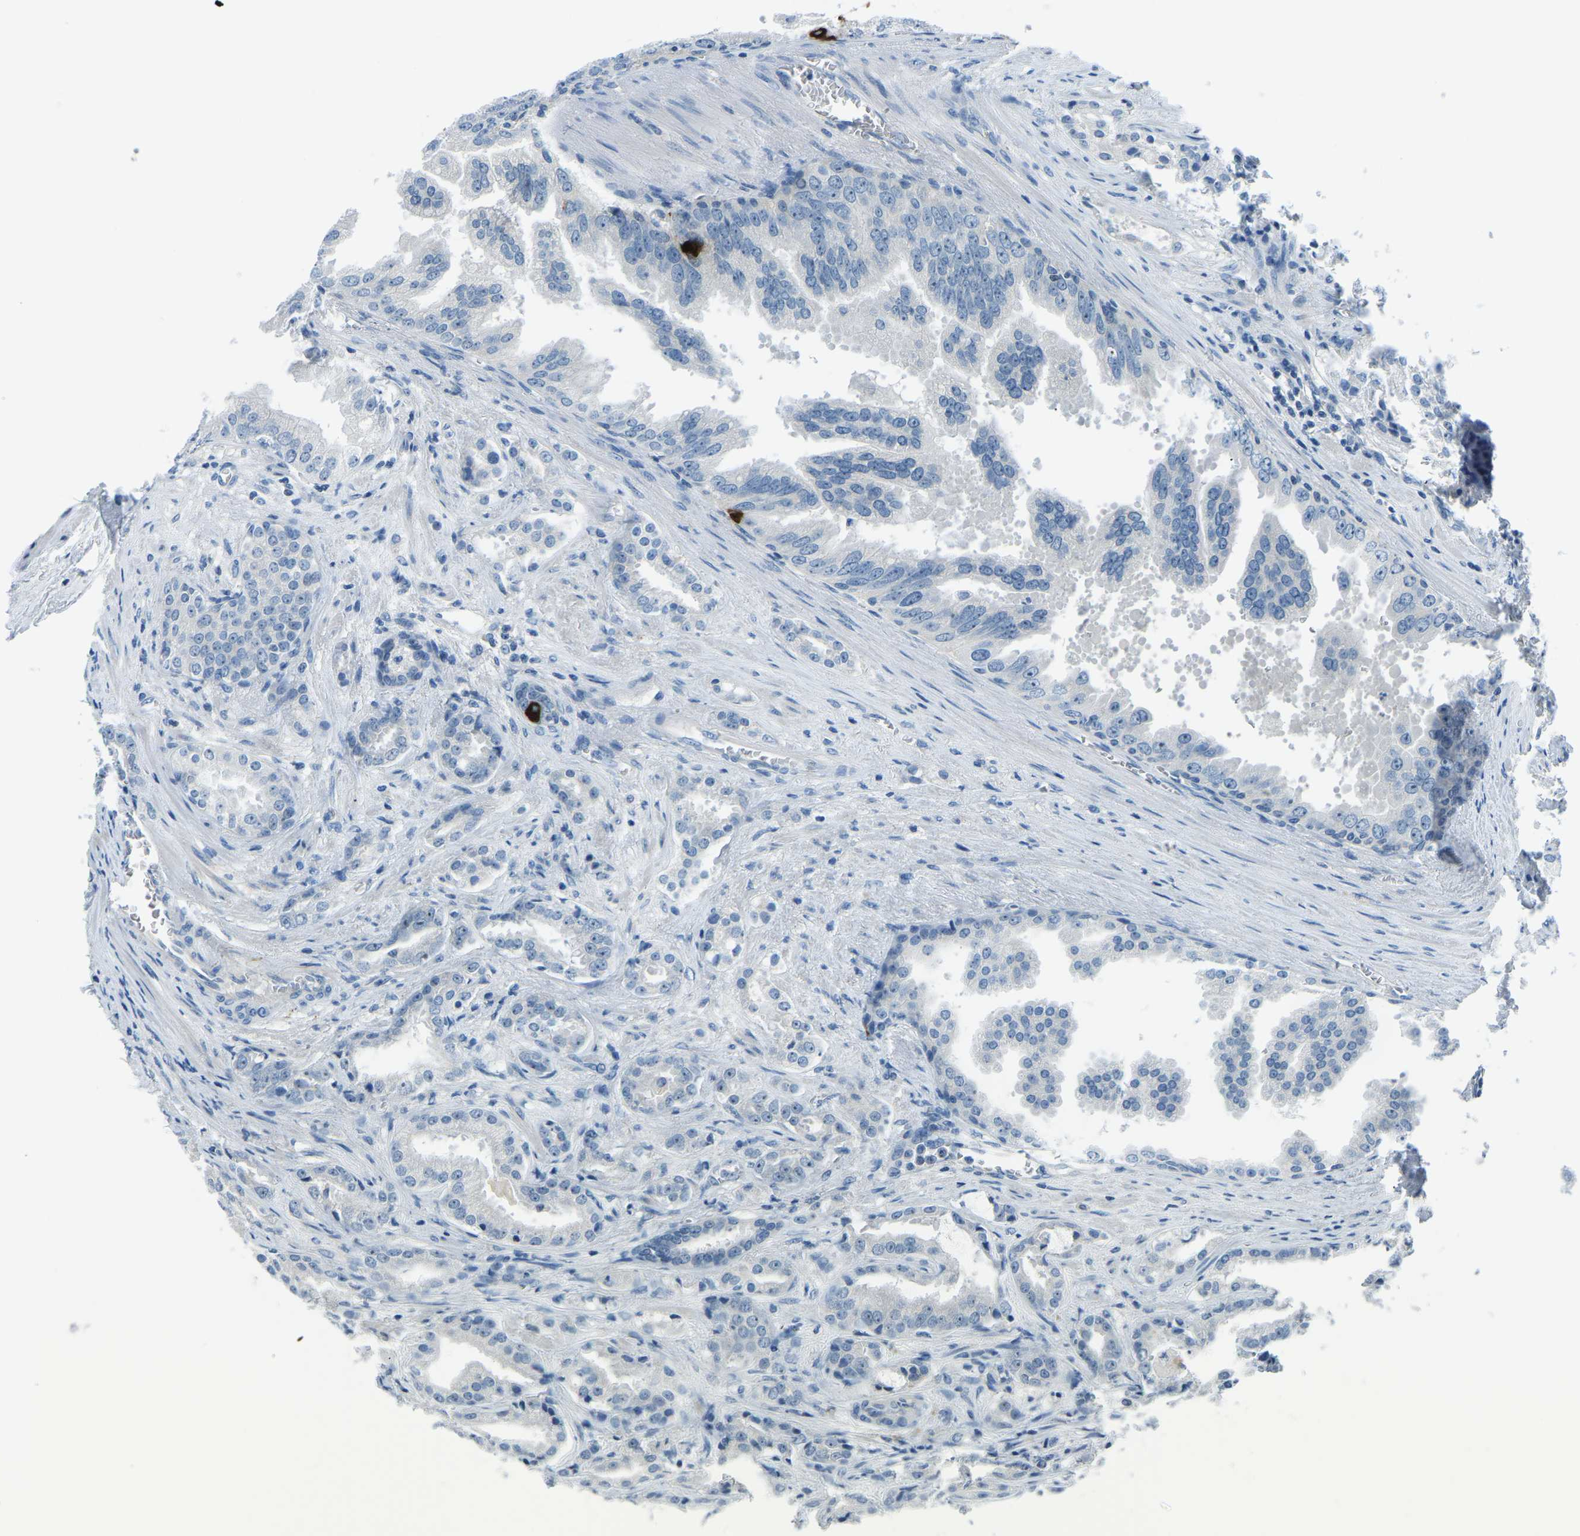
{"staining": {"intensity": "negative", "quantity": "none", "location": "none"}, "tissue": "prostate cancer", "cell_type": "Tumor cells", "image_type": "cancer", "snomed": [{"axis": "morphology", "description": "Adenocarcinoma, High grade"}, {"axis": "topography", "description": "Prostate"}], "caption": "Image shows no significant protein staining in tumor cells of prostate high-grade adenocarcinoma. The staining was performed using DAB to visualize the protein expression in brown, while the nuclei were stained in blue with hematoxylin (Magnification: 20x).", "gene": "RRP1", "patient": {"sex": "male", "age": 64}}